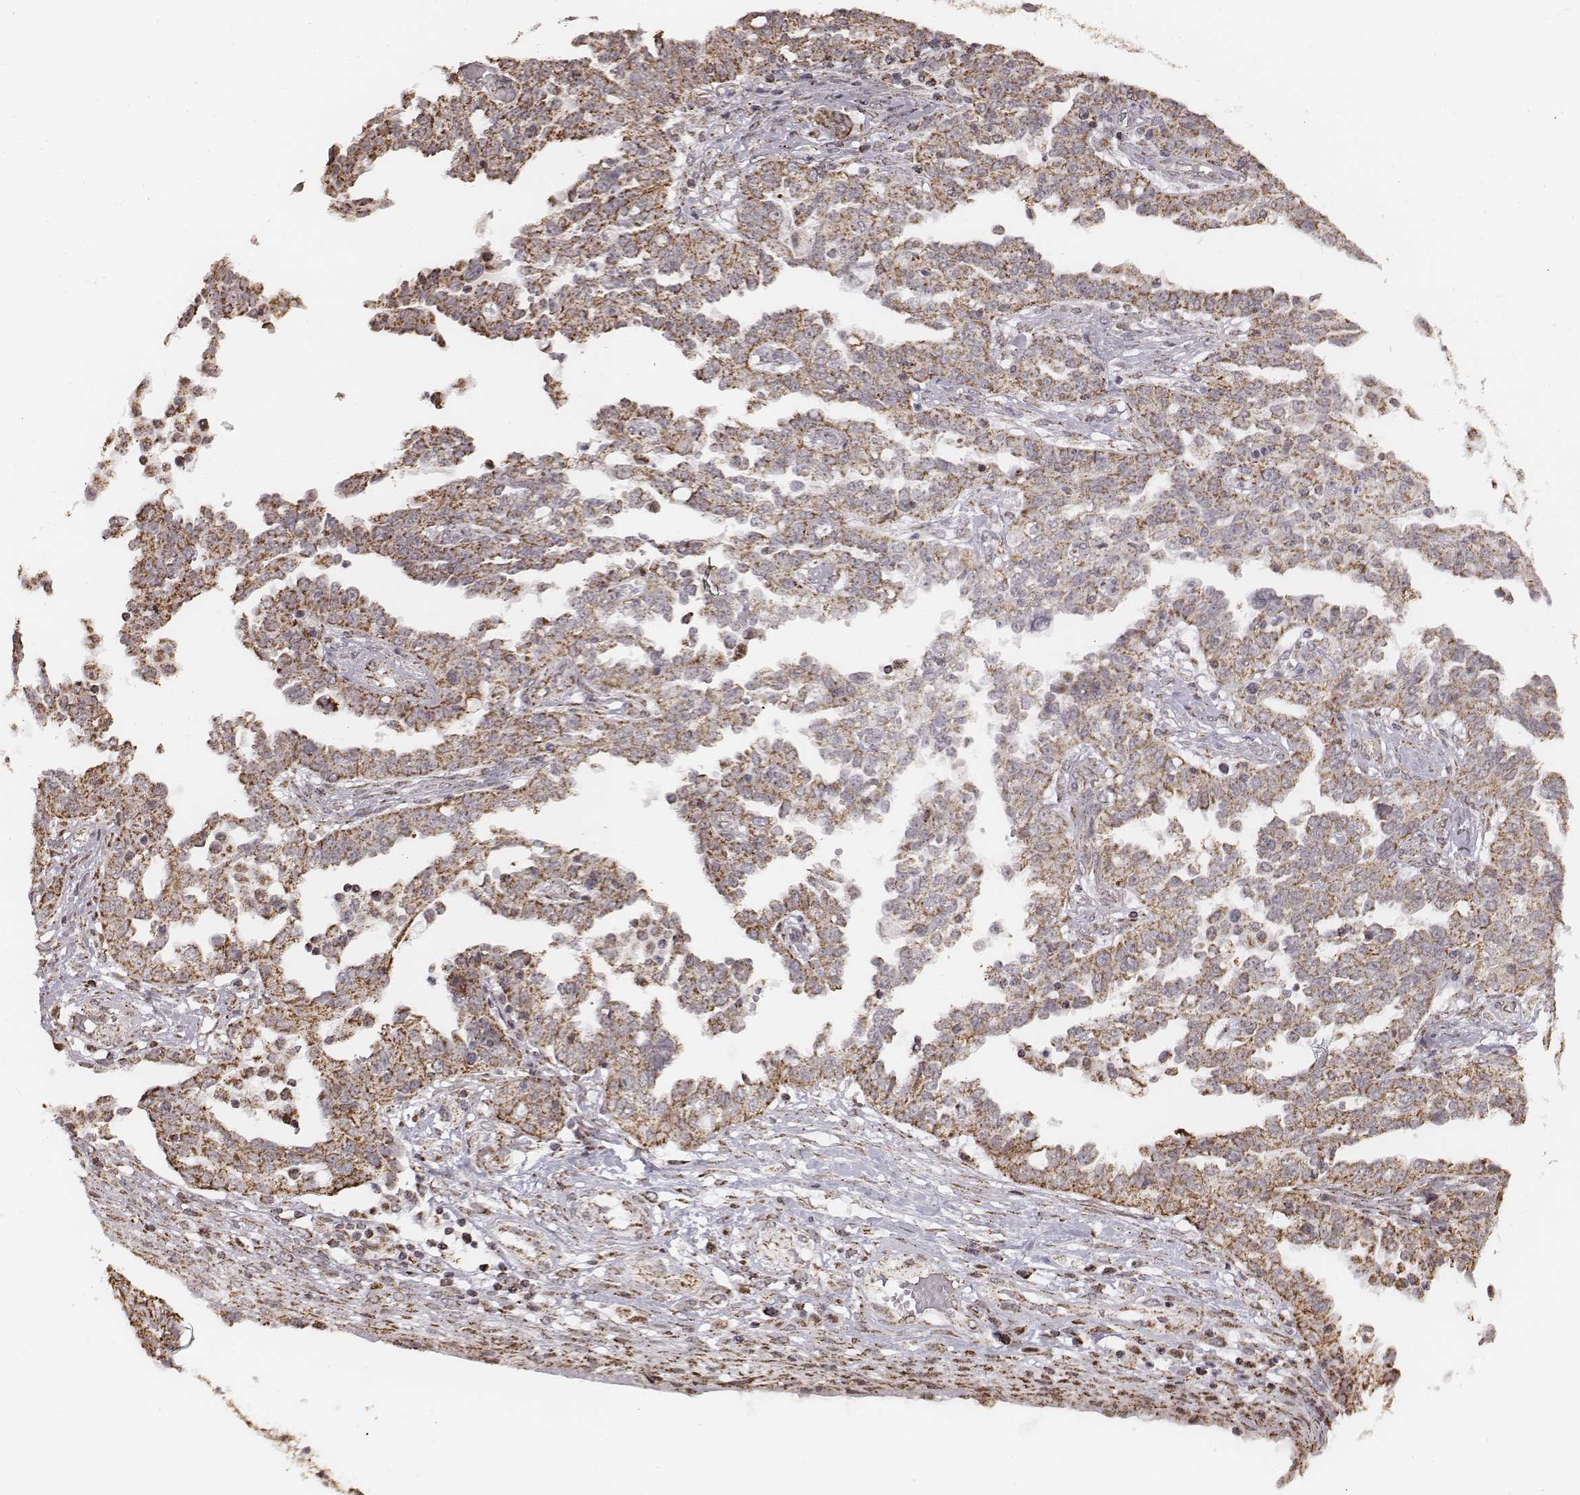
{"staining": {"intensity": "moderate", "quantity": ">75%", "location": "cytoplasmic/membranous"}, "tissue": "ovarian cancer", "cell_type": "Tumor cells", "image_type": "cancer", "snomed": [{"axis": "morphology", "description": "Cystadenocarcinoma, serous, NOS"}, {"axis": "topography", "description": "Ovary"}], "caption": "The histopathology image displays staining of serous cystadenocarcinoma (ovarian), revealing moderate cytoplasmic/membranous protein positivity (brown color) within tumor cells.", "gene": "ACOT2", "patient": {"sex": "female", "age": 67}}